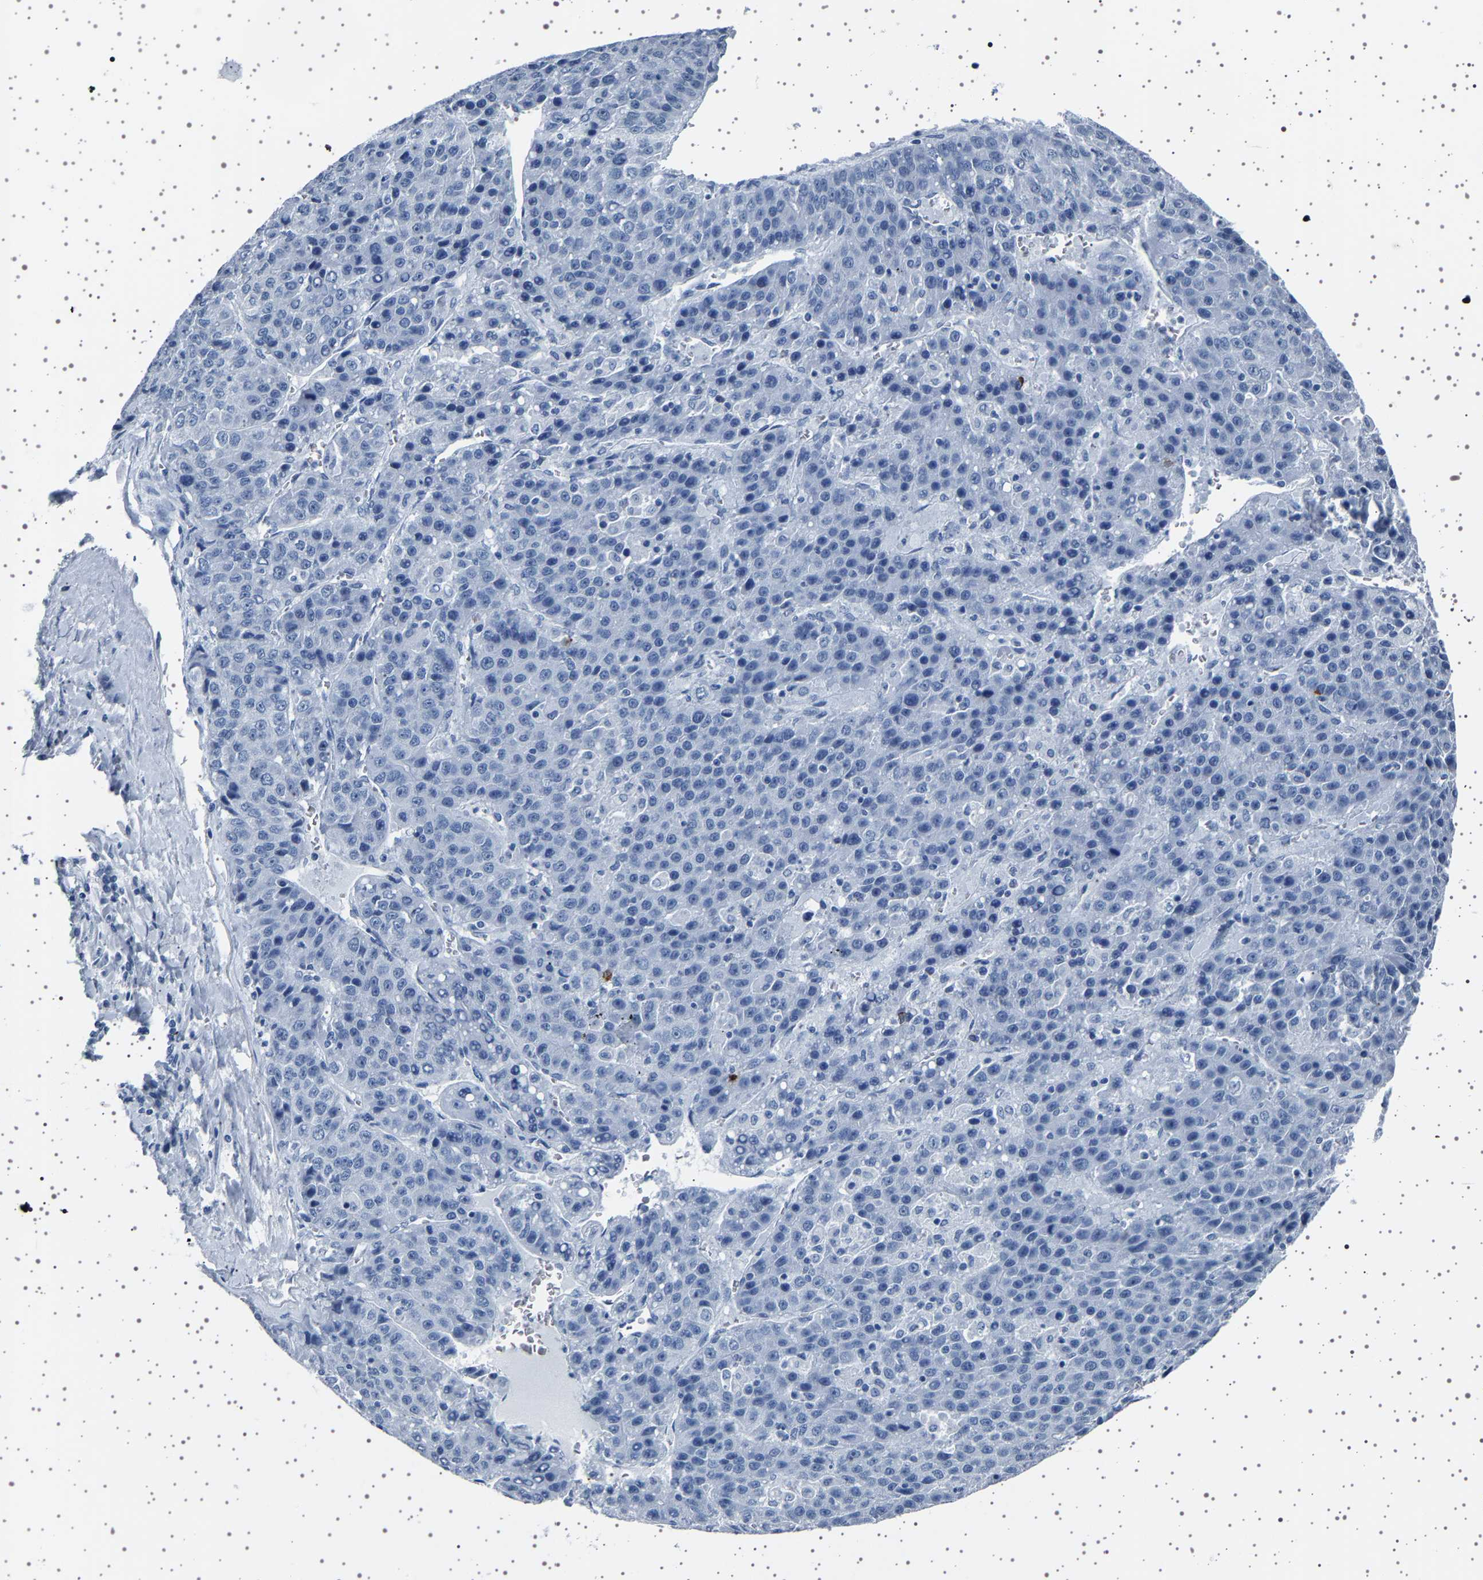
{"staining": {"intensity": "negative", "quantity": "none", "location": "none"}, "tissue": "liver cancer", "cell_type": "Tumor cells", "image_type": "cancer", "snomed": [{"axis": "morphology", "description": "Carcinoma, Hepatocellular, NOS"}, {"axis": "topography", "description": "Liver"}], "caption": "The image reveals no significant positivity in tumor cells of liver cancer.", "gene": "TFF3", "patient": {"sex": "female", "age": 53}}